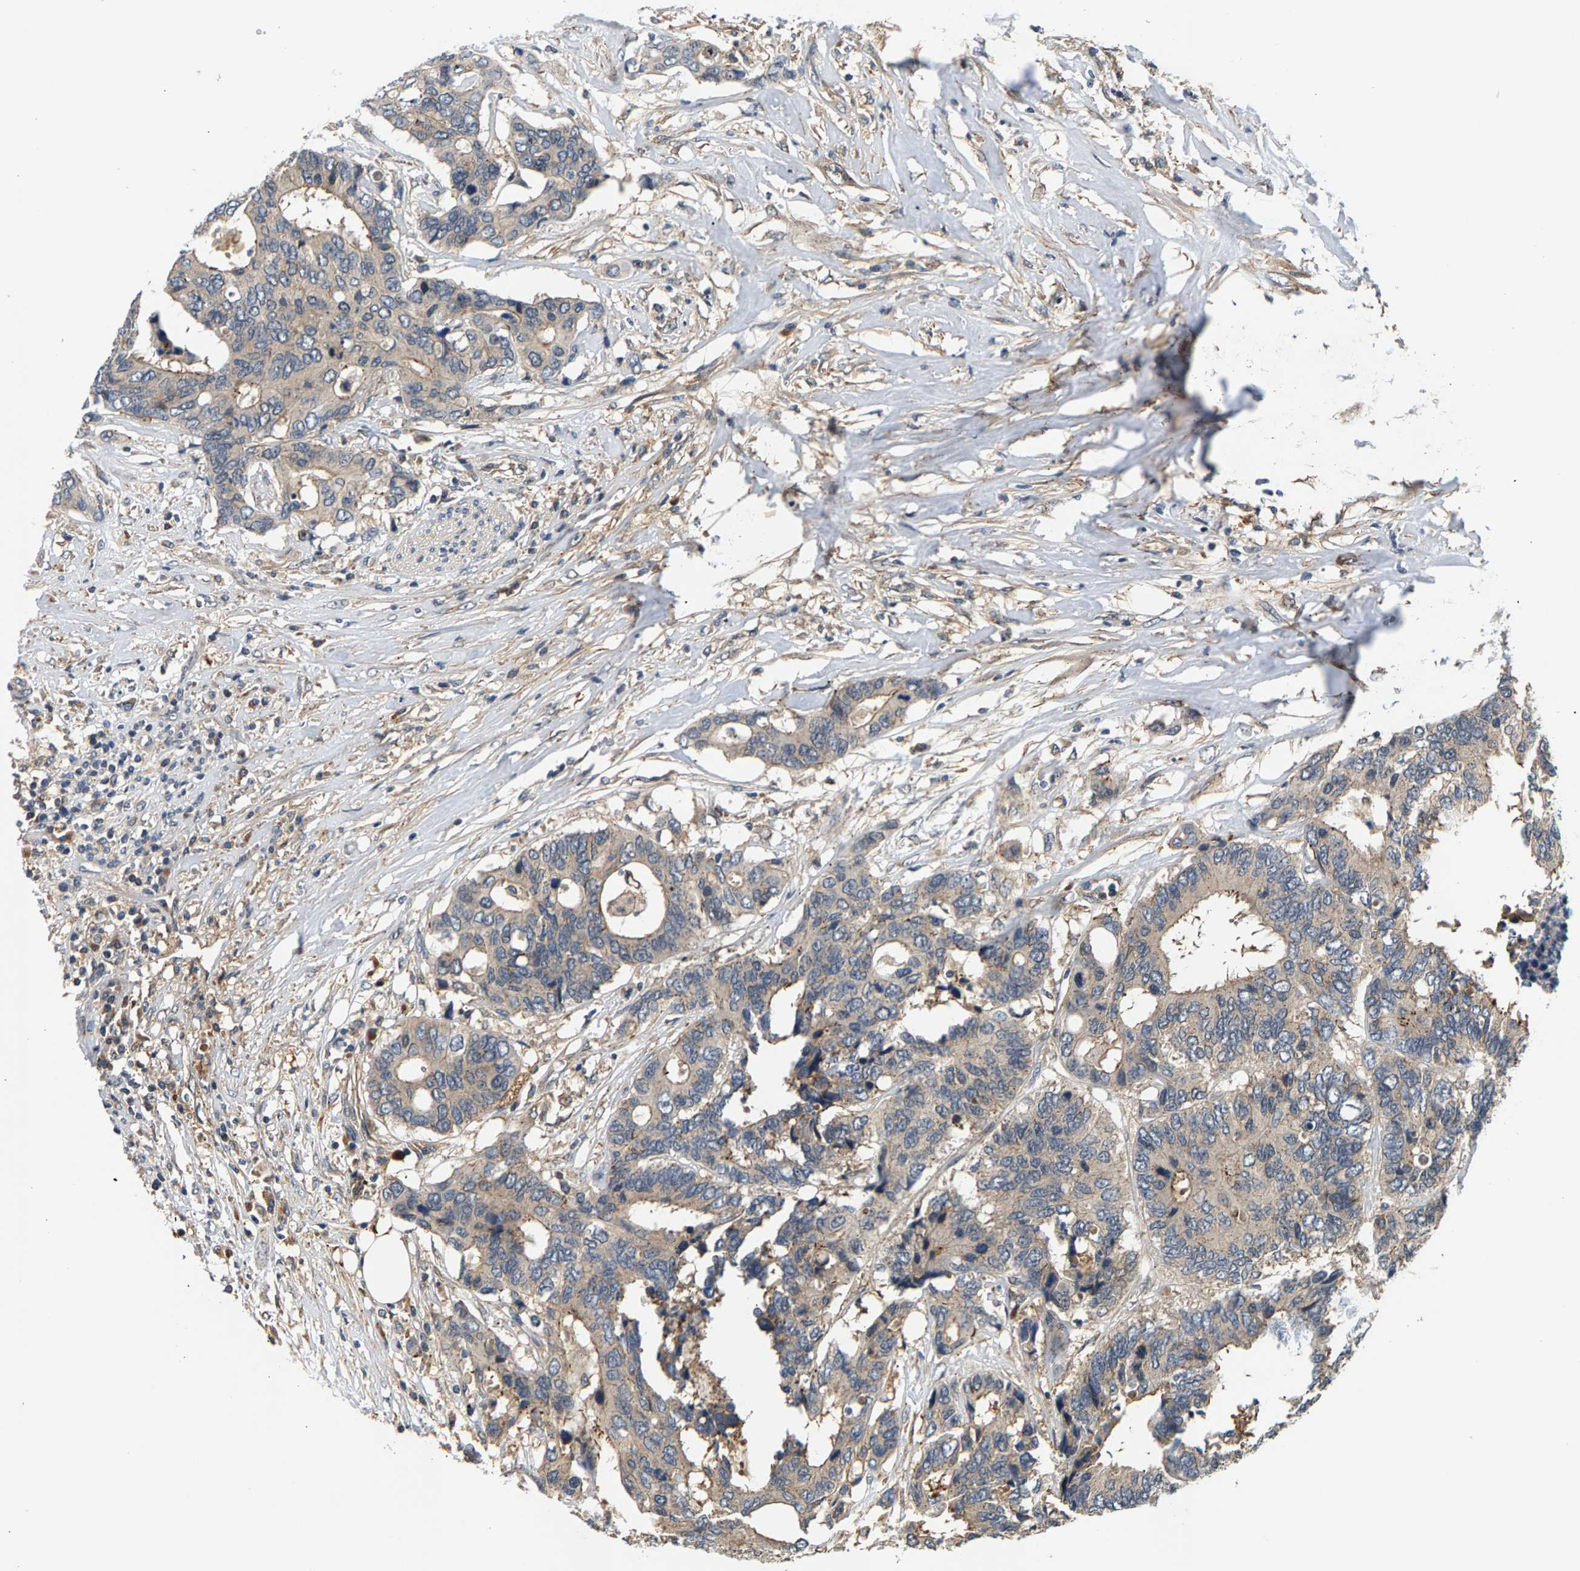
{"staining": {"intensity": "weak", "quantity": "<25%", "location": "cytoplasmic/membranous"}, "tissue": "colorectal cancer", "cell_type": "Tumor cells", "image_type": "cancer", "snomed": [{"axis": "morphology", "description": "Adenocarcinoma, NOS"}, {"axis": "topography", "description": "Rectum"}], "caption": "High magnification brightfield microscopy of colorectal adenocarcinoma stained with DAB (3,3'-diaminobenzidine) (brown) and counterstained with hematoxylin (blue): tumor cells show no significant staining.", "gene": "MAP2K5", "patient": {"sex": "male", "age": 55}}